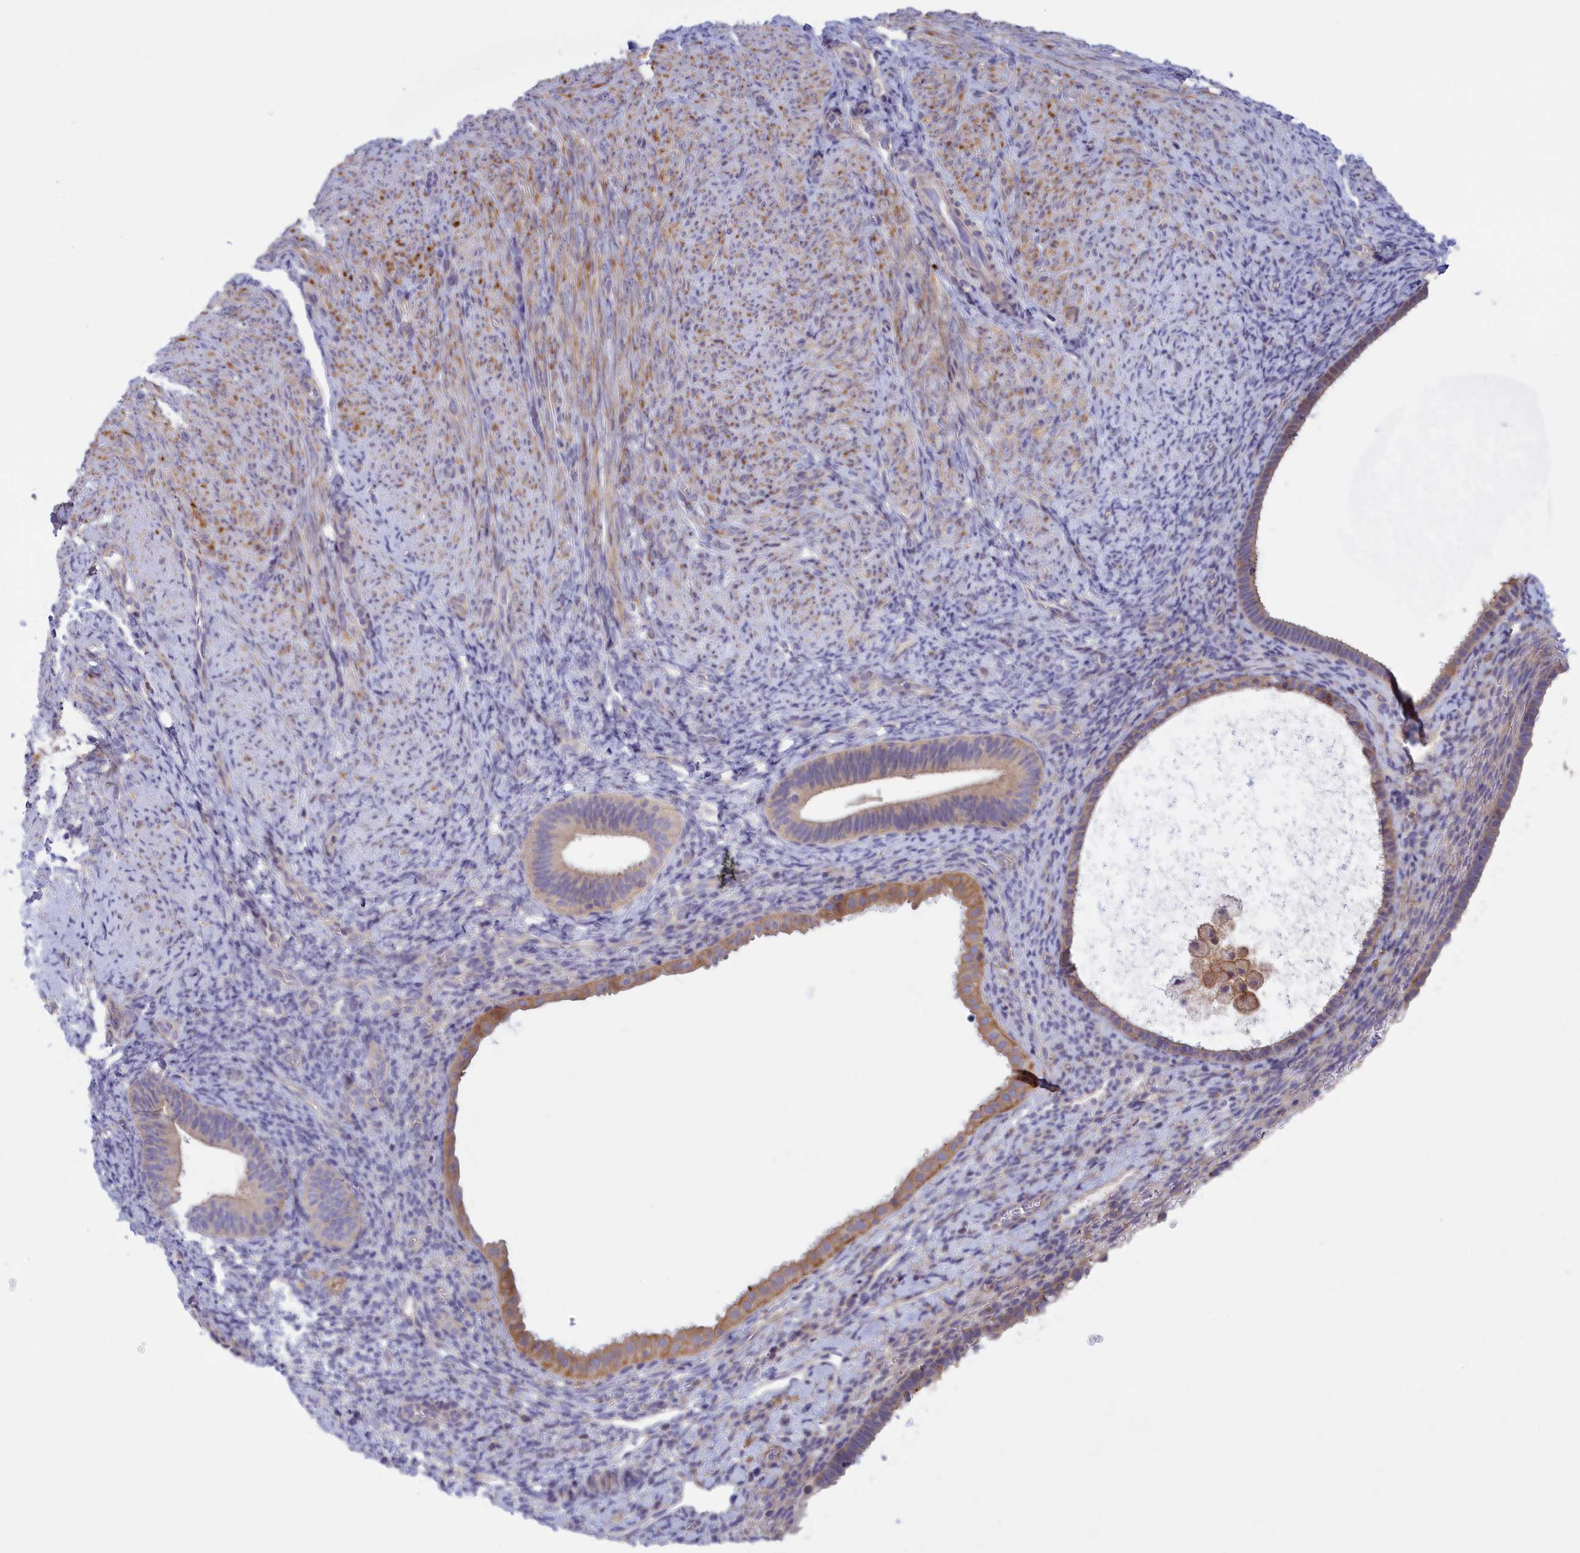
{"staining": {"intensity": "negative", "quantity": "none", "location": "none"}, "tissue": "endometrium", "cell_type": "Cells in endometrial stroma", "image_type": "normal", "snomed": [{"axis": "morphology", "description": "Normal tissue, NOS"}, {"axis": "topography", "description": "Endometrium"}], "caption": "Image shows no significant protein staining in cells in endometrial stroma of normal endometrium.", "gene": "CORO2A", "patient": {"sex": "female", "age": 65}}